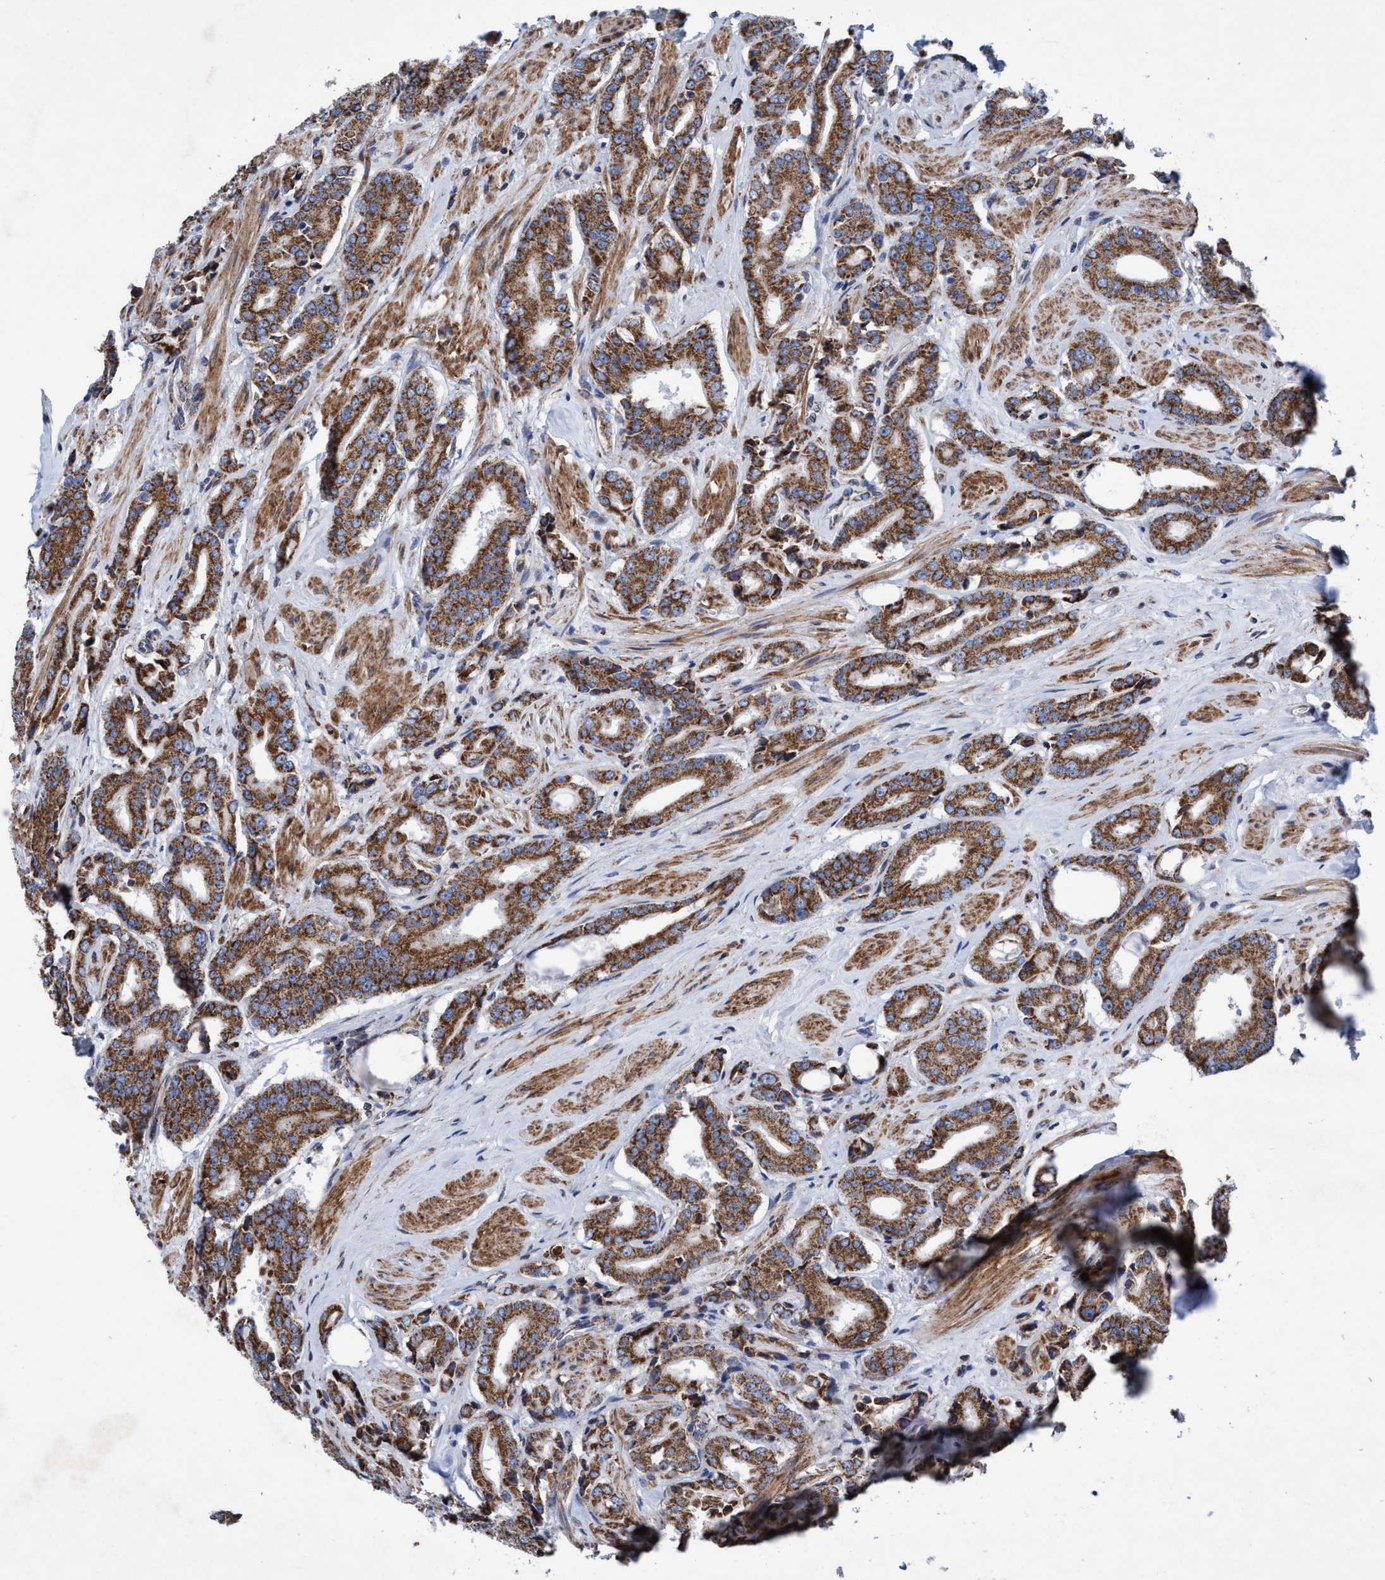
{"staining": {"intensity": "moderate", "quantity": ">75%", "location": "cytoplasmic/membranous"}, "tissue": "prostate cancer", "cell_type": "Tumor cells", "image_type": "cancer", "snomed": [{"axis": "morphology", "description": "Adenocarcinoma, High grade"}, {"axis": "topography", "description": "Prostate"}], "caption": "A brown stain shows moderate cytoplasmic/membranous positivity of a protein in prostate cancer (adenocarcinoma (high-grade)) tumor cells.", "gene": "POLR1F", "patient": {"sex": "male", "age": 71}}